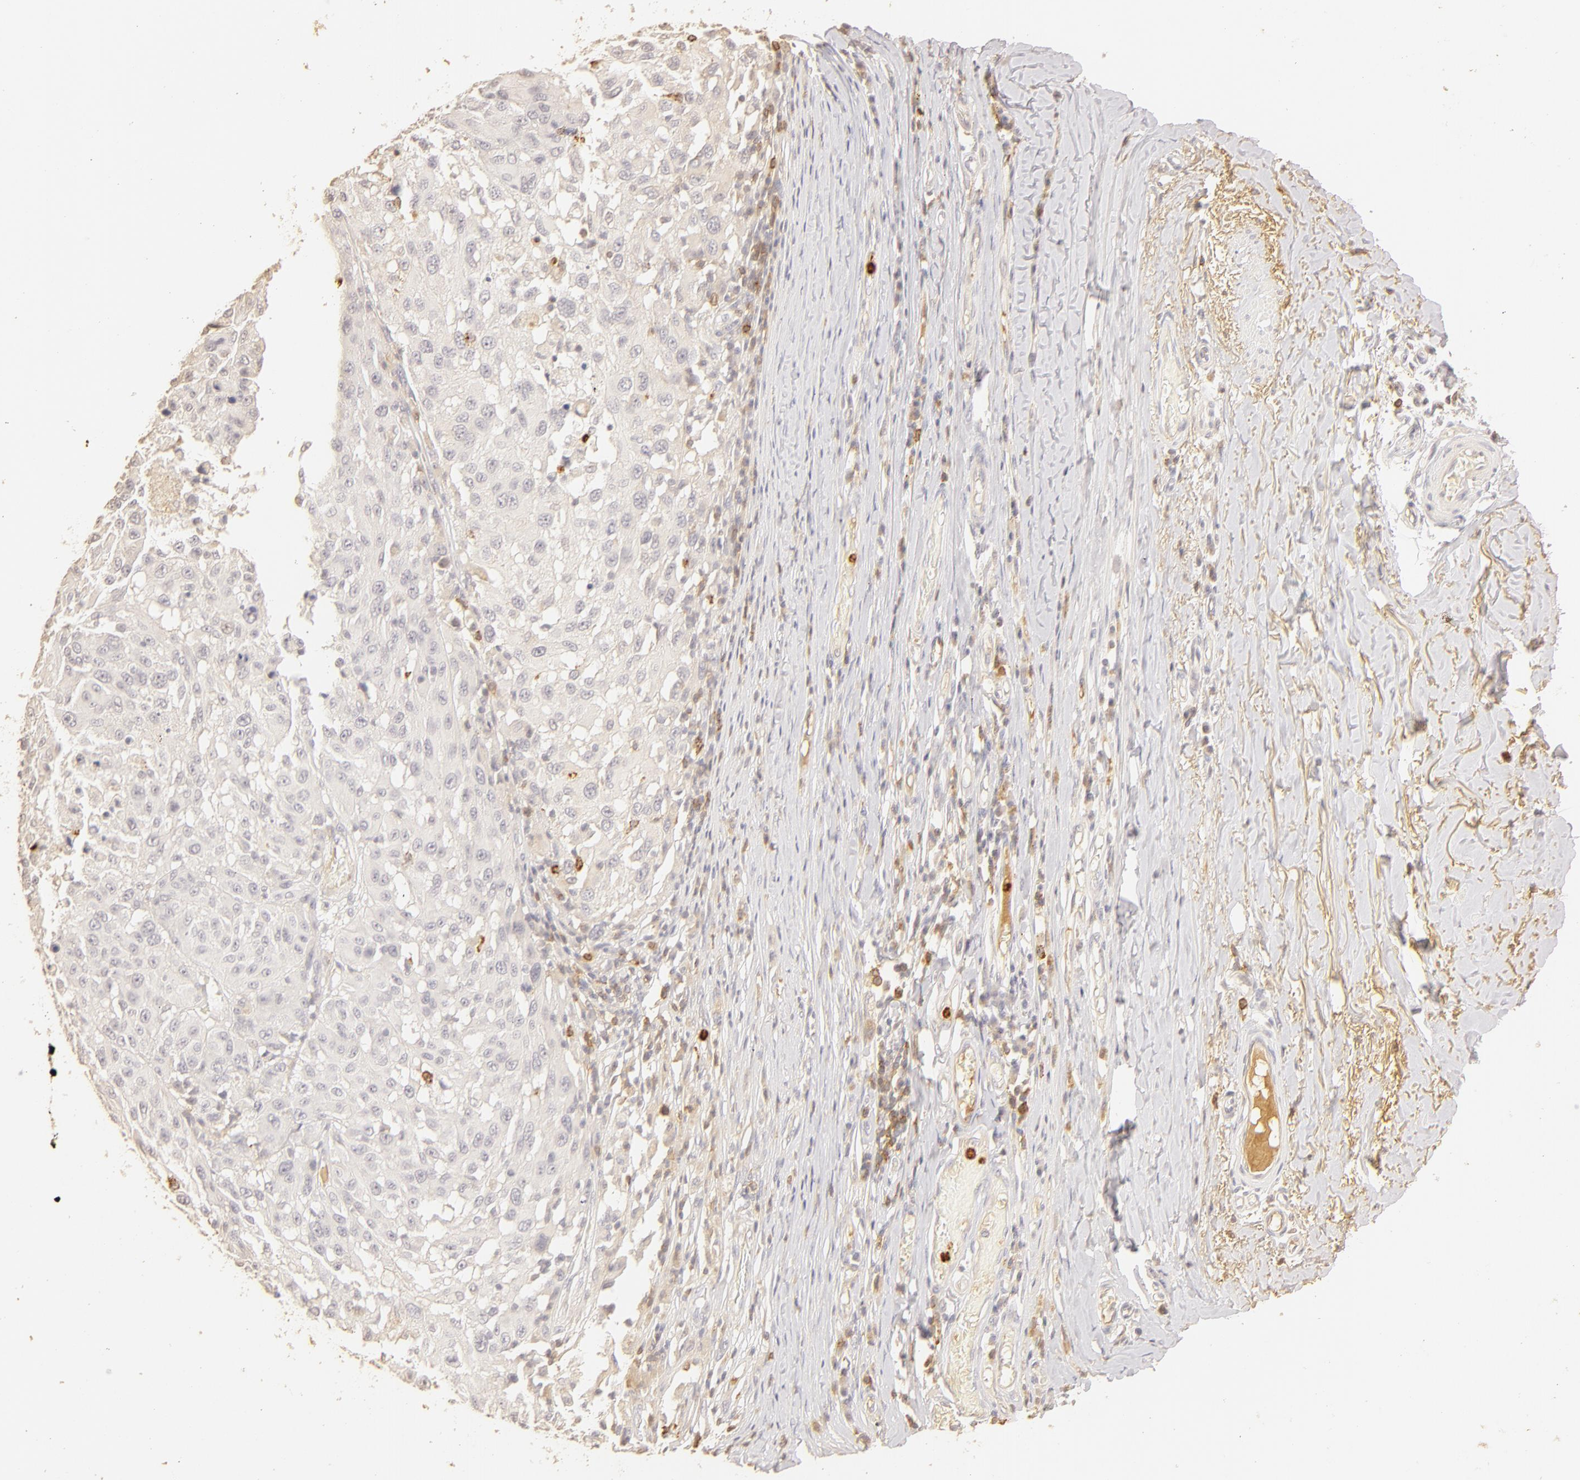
{"staining": {"intensity": "negative", "quantity": "none", "location": "none"}, "tissue": "melanoma", "cell_type": "Tumor cells", "image_type": "cancer", "snomed": [{"axis": "morphology", "description": "Malignant melanoma, NOS"}, {"axis": "topography", "description": "Skin"}], "caption": "Melanoma was stained to show a protein in brown. There is no significant expression in tumor cells.", "gene": "C1R", "patient": {"sex": "female", "age": 77}}